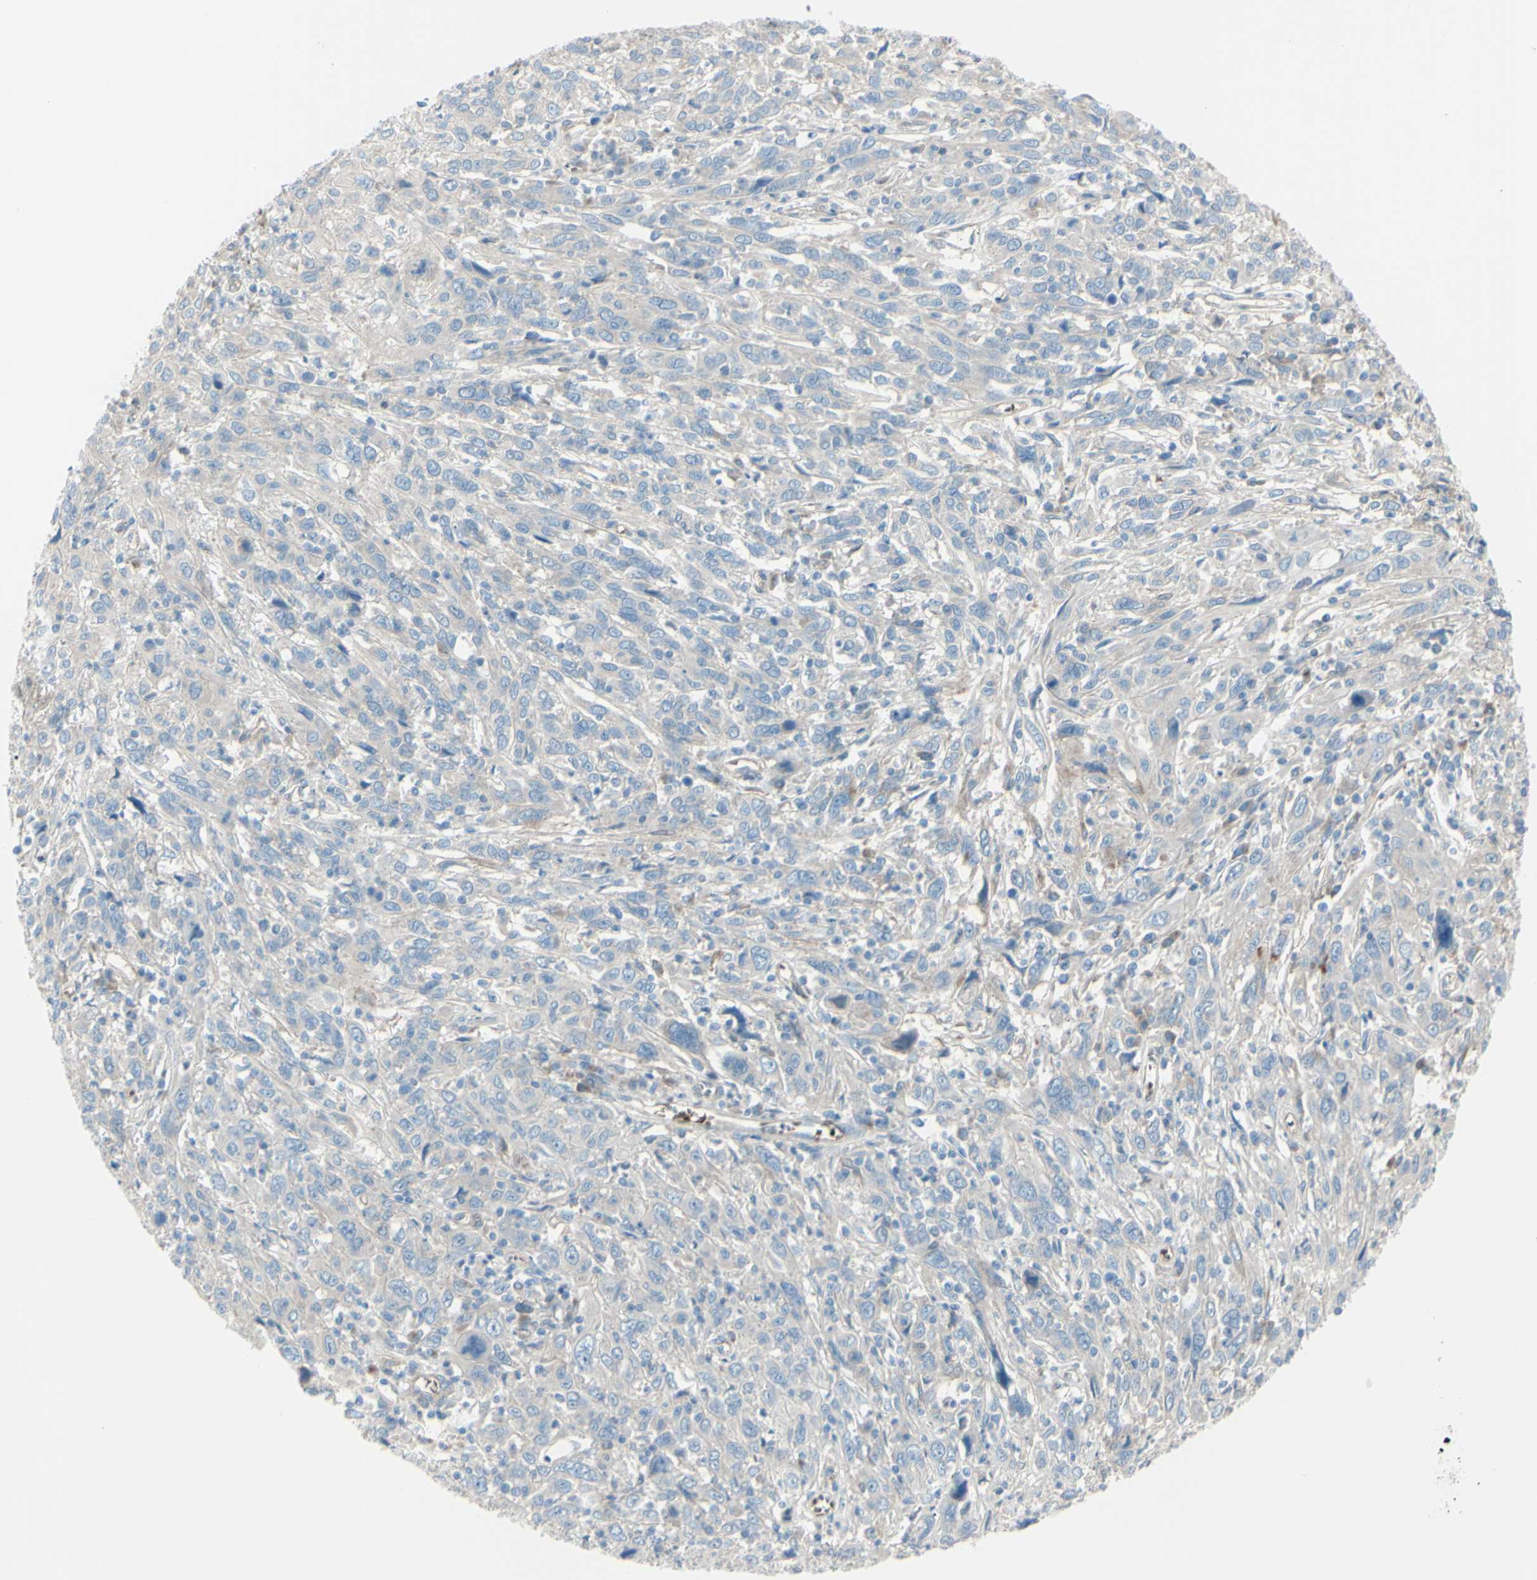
{"staining": {"intensity": "weak", "quantity": "<25%", "location": "cytoplasmic/membranous"}, "tissue": "cervical cancer", "cell_type": "Tumor cells", "image_type": "cancer", "snomed": [{"axis": "morphology", "description": "Squamous cell carcinoma, NOS"}, {"axis": "topography", "description": "Cervix"}], "caption": "Squamous cell carcinoma (cervical) stained for a protein using IHC demonstrates no expression tumor cells.", "gene": "PCDHGA2", "patient": {"sex": "female", "age": 46}}